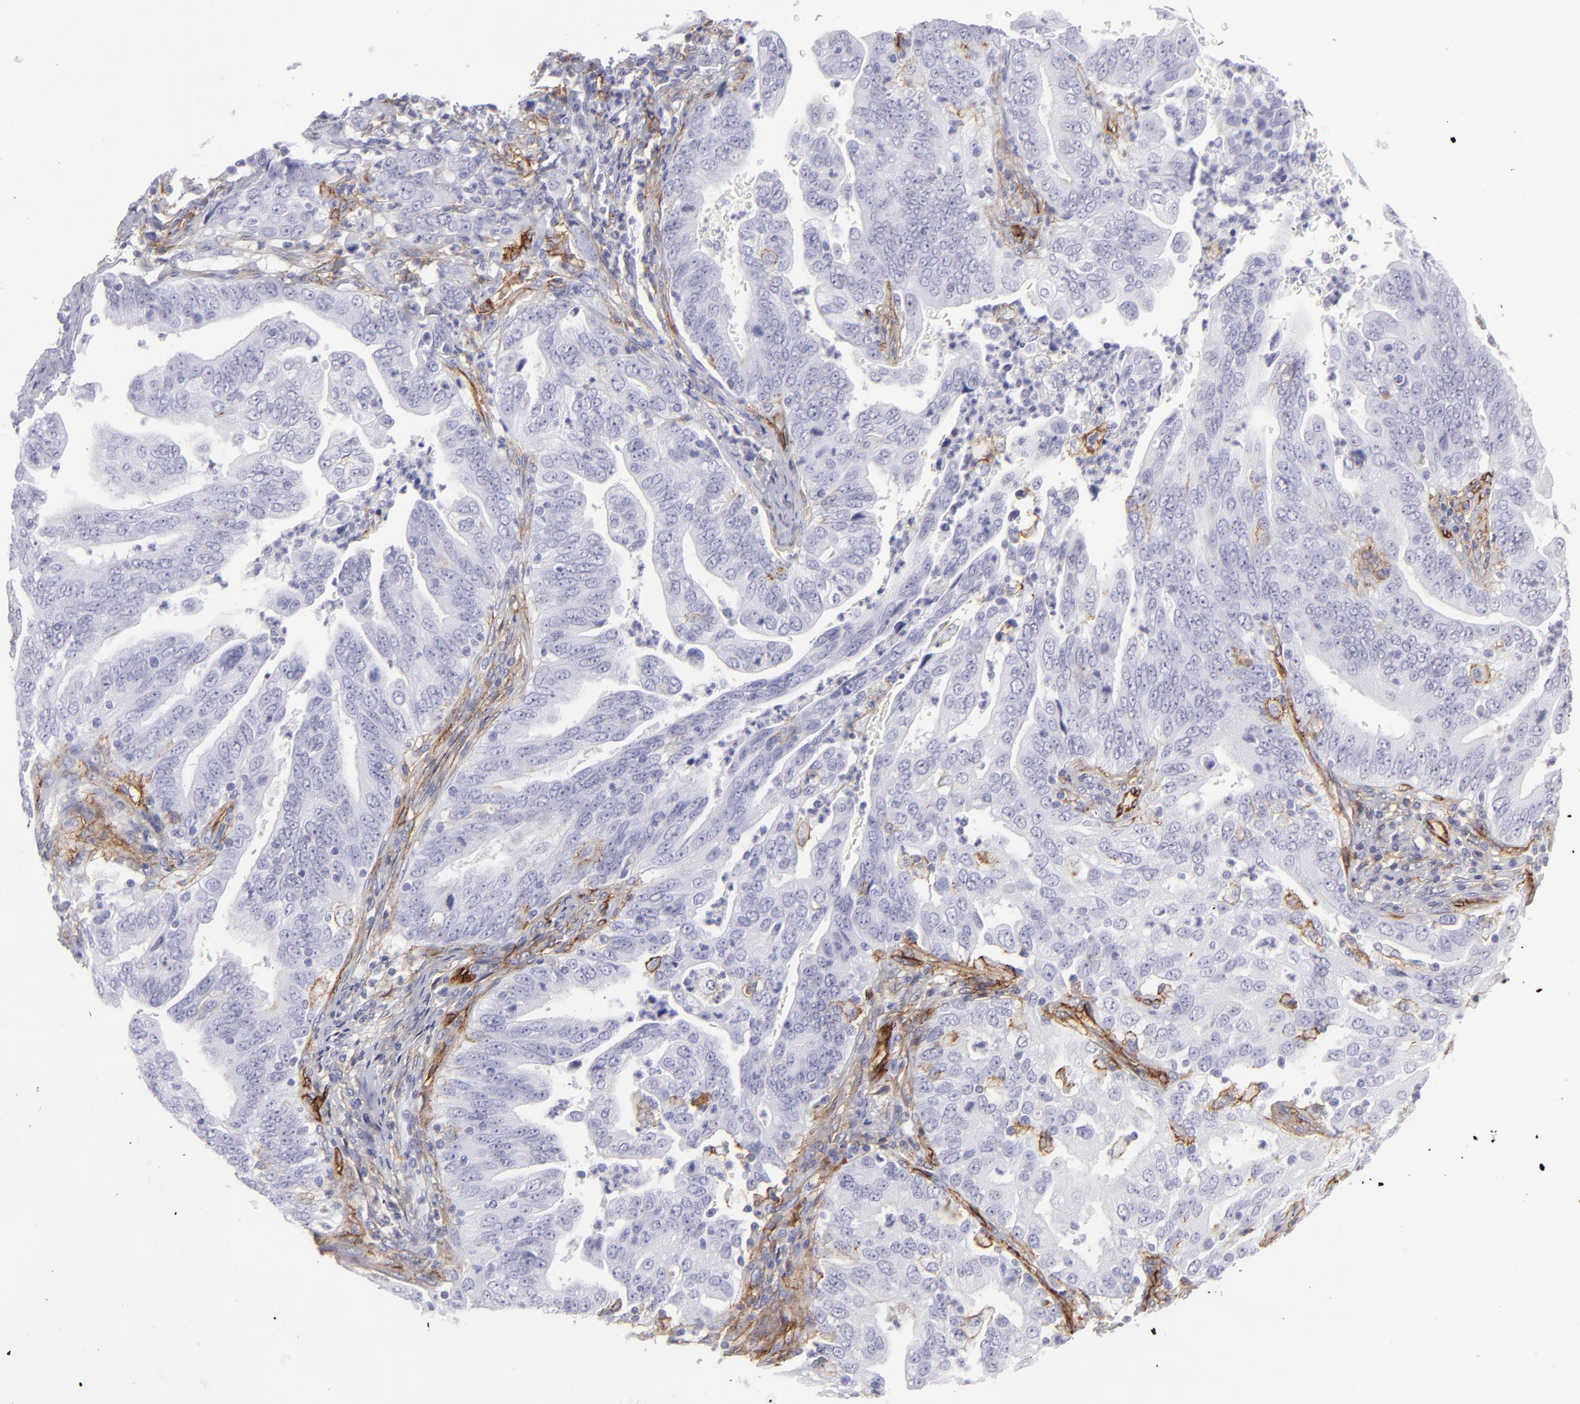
{"staining": {"intensity": "negative", "quantity": "none", "location": "none"}, "tissue": "stomach cancer", "cell_type": "Tumor cells", "image_type": "cancer", "snomed": [{"axis": "morphology", "description": "Adenocarcinoma, NOS"}, {"axis": "topography", "description": "Stomach, upper"}], "caption": "A histopathology image of human stomach cancer (adenocarcinoma) is negative for staining in tumor cells.", "gene": "ACE", "patient": {"sex": "female", "age": 50}}